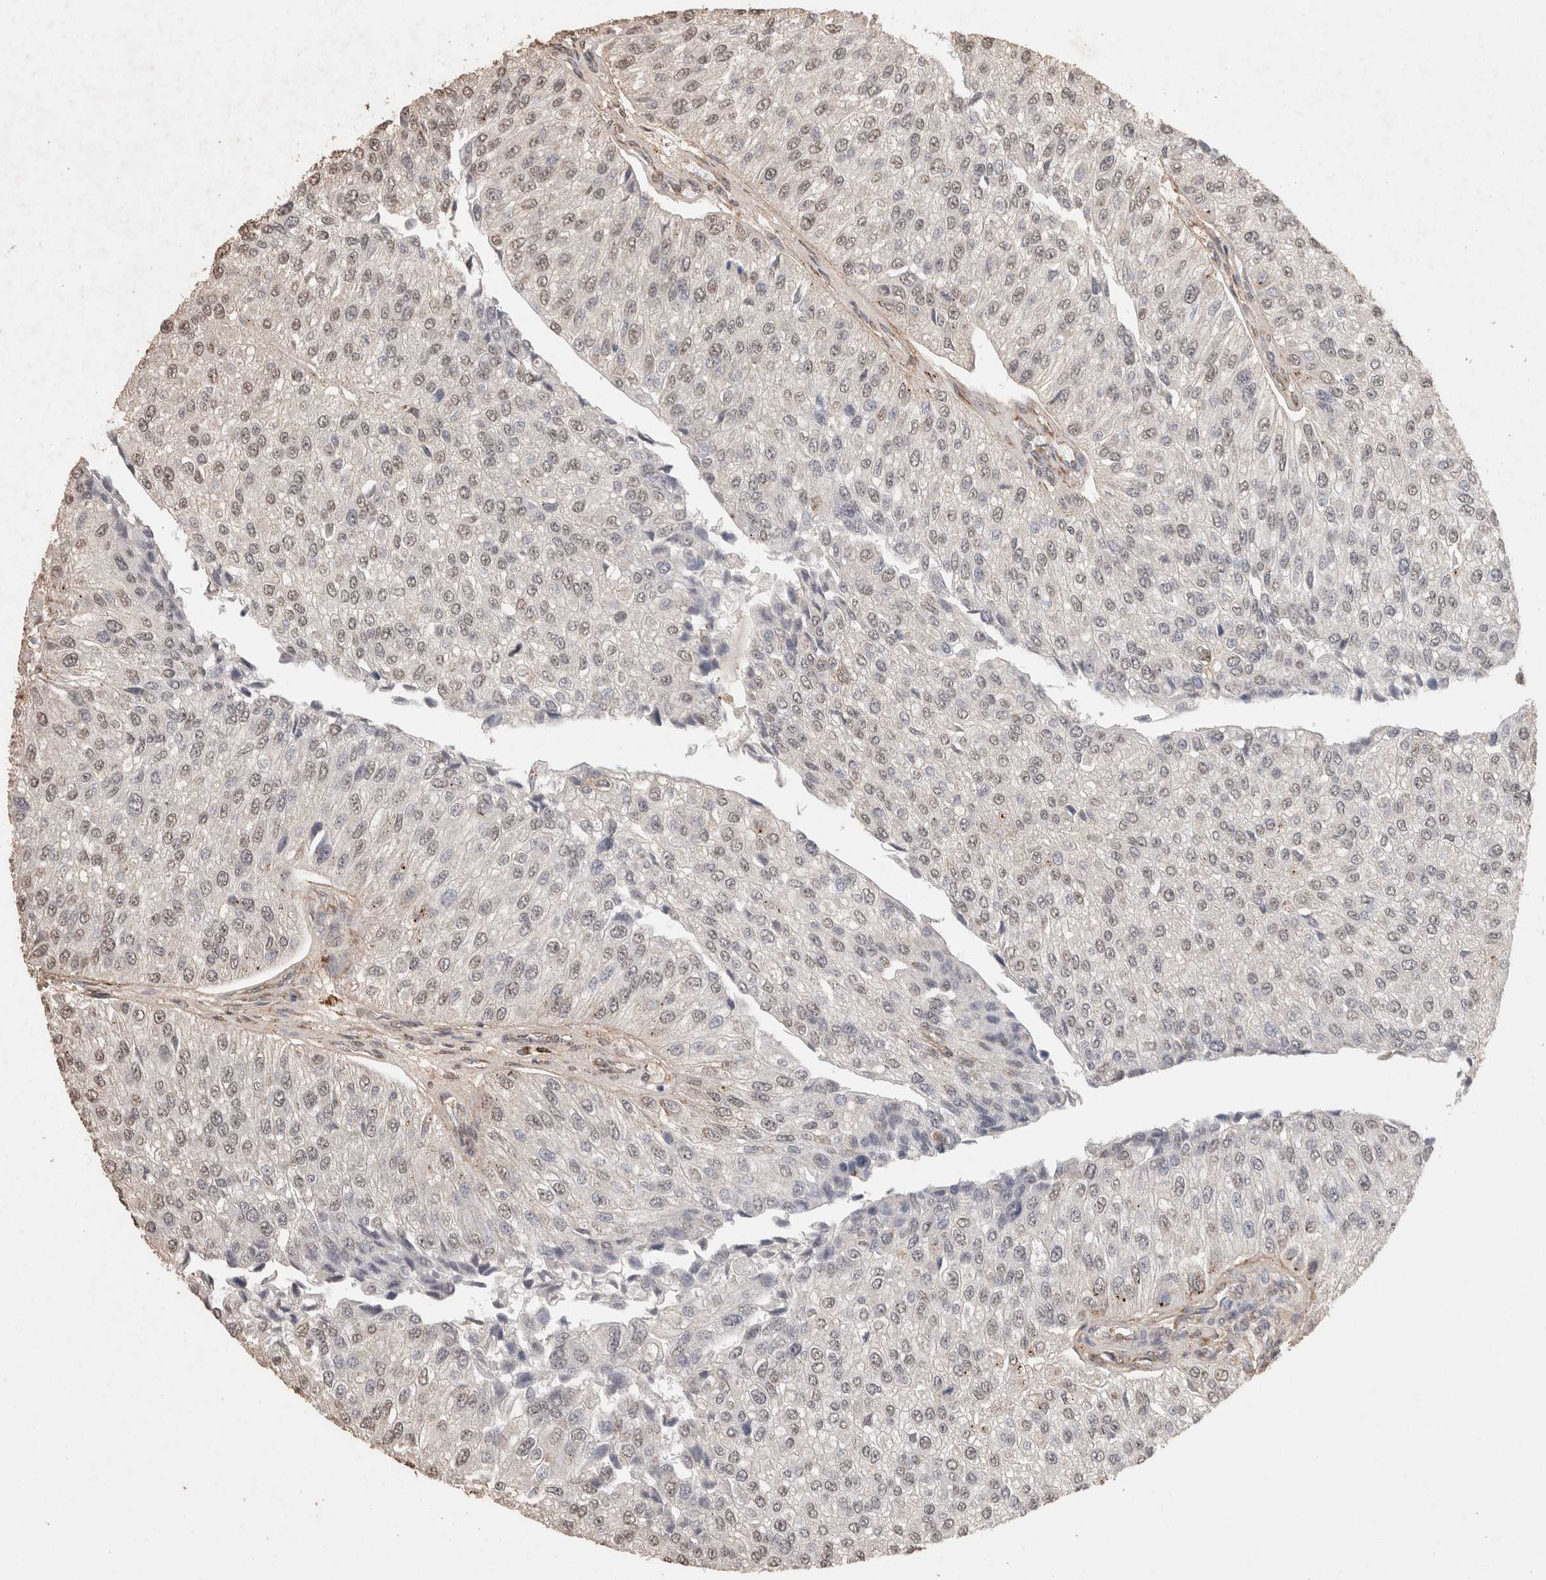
{"staining": {"intensity": "negative", "quantity": "none", "location": "none"}, "tissue": "urothelial cancer", "cell_type": "Tumor cells", "image_type": "cancer", "snomed": [{"axis": "morphology", "description": "Urothelial carcinoma, High grade"}, {"axis": "topography", "description": "Kidney"}, {"axis": "topography", "description": "Urinary bladder"}], "caption": "Micrograph shows no significant protein staining in tumor cells of urothelial cancer.", "gene": "C1QTNF5", "patient": {"sex": "male", "age": 77}}